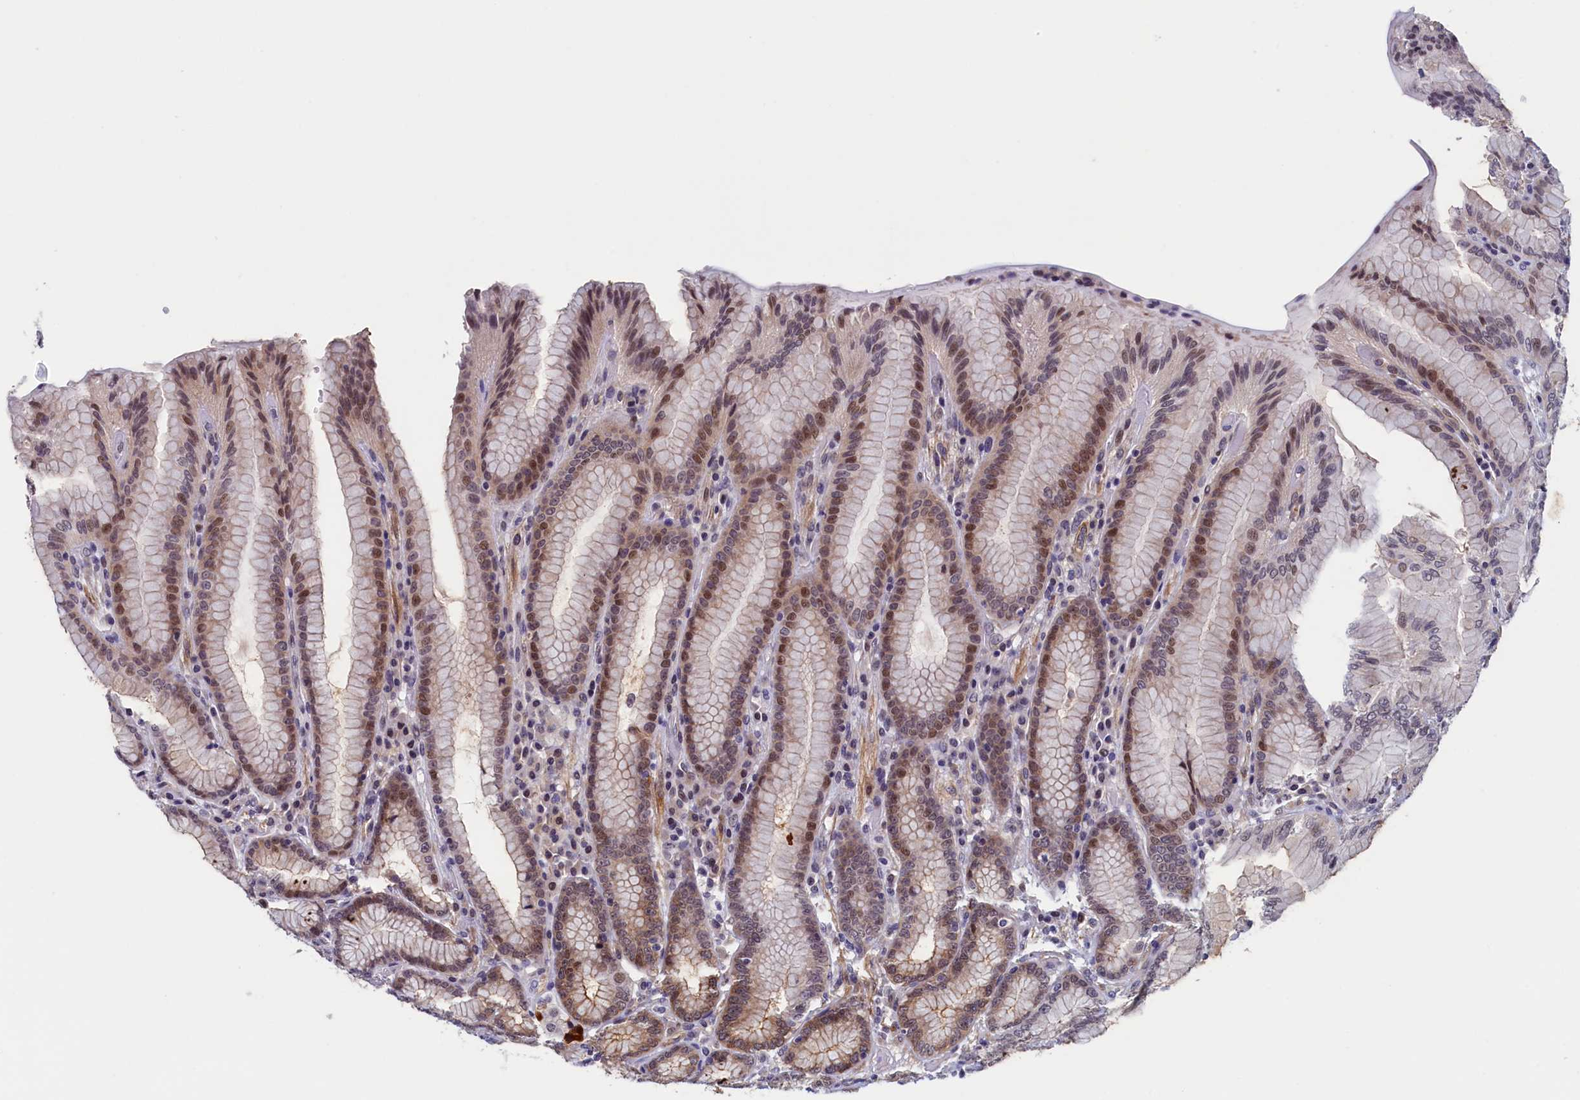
{"staining": {"intensity": "moderate", "quantity": "25%-75%", "location": "cytoplasmic/membranous,nuclear"}, "tissue": "stomach", "cell_type": "Glandular cells", "image_type": "normal", "snomed": [{"axis": "morphology", "description": "Normal tissue, NOS"}, {"axis": "topography", "description": "Stomach, upper"}, {"axis": "topography", "description": "Stomach, lower"}], "caption": "Immunohistochemical staining of benign human stomach reveals medium levels of moderate cytoplasmic/membranous,nuclear staining in approximately 25%-75% of glandular cells. Using DAB (3,3'-diaminobenzidine) (brown) and hematoxylin (blue) stains, captured at high magnification using brightfield microscopy.", "gene": "PACSIN3", "patient": {"sex": "female", "age": 76}}